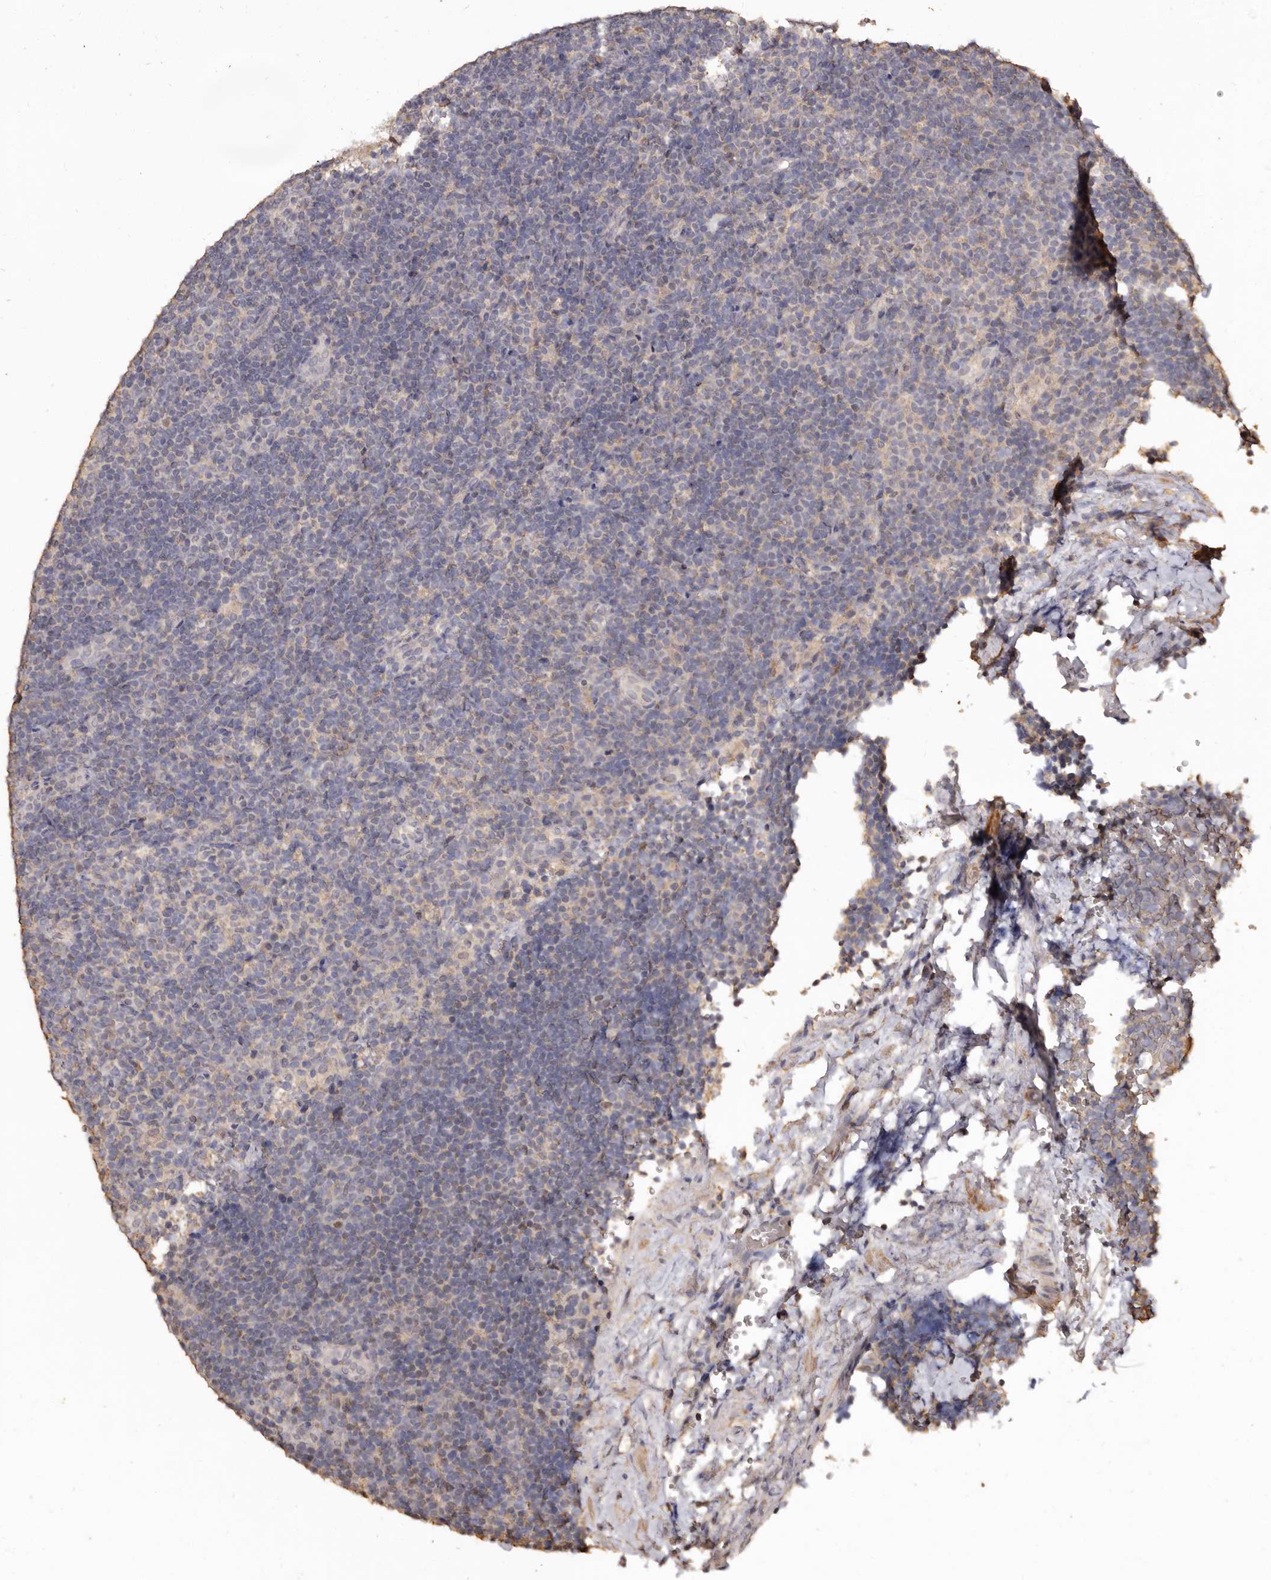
{"staining": {"intensity": "negative", "quantity": "none", "location": "none"}, "tissue": "lymphoma", "cell_type": "Tumor cells", "image_type": "cancer", "snomed": [{"axis": "morphology", "description": "Hodgkin's disease, NOS"}, {"axis": "topography", "description": "Lymph node"}], "caption": "DAB immunohistochemical staining of lymphoma displays no significant positivity in tumor cells.", "gene": "INAVA", "patient": {"sex": "female", "age": 57}}